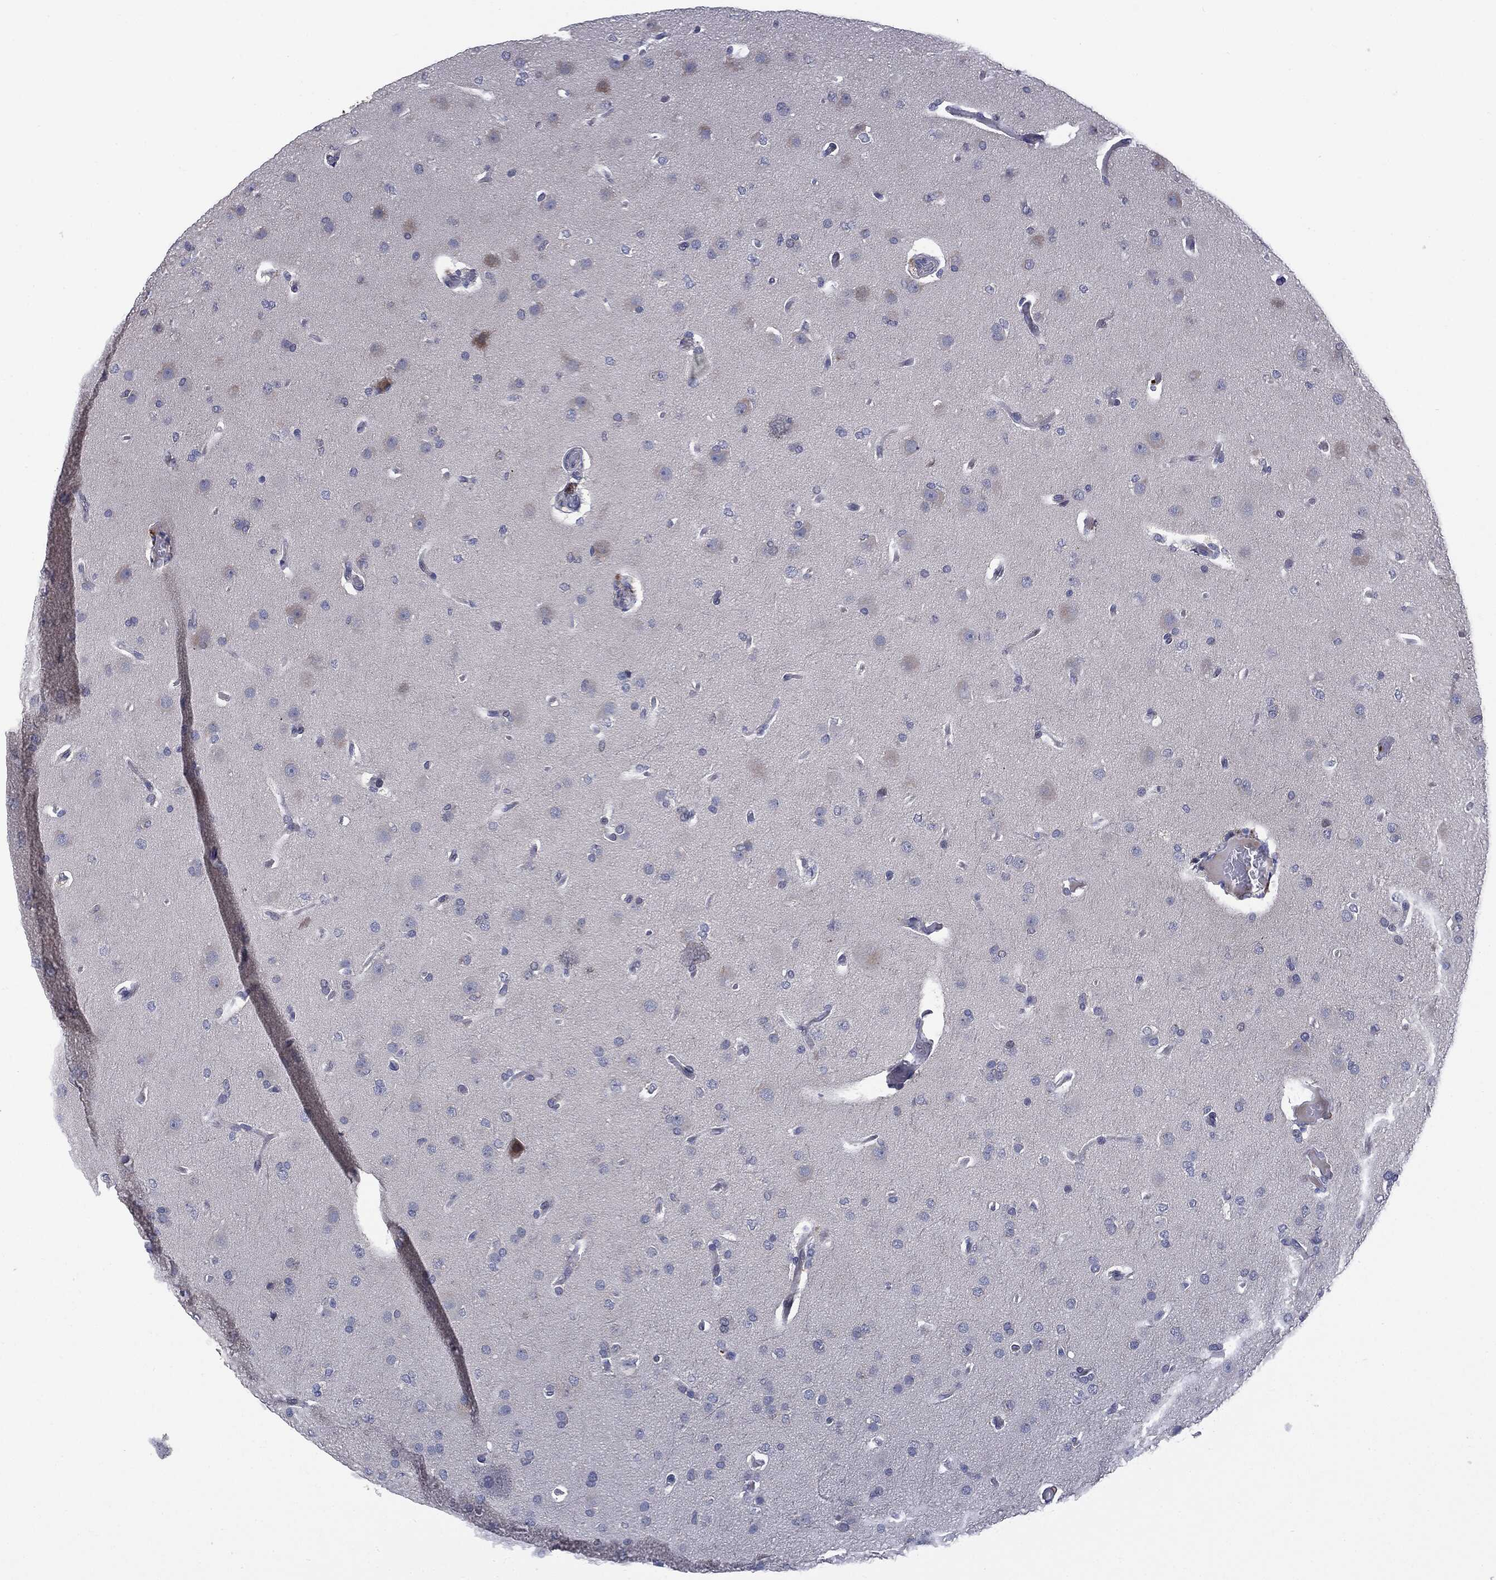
{"staining": {"intensity": "negative", "quantity": "none", "location": "none"}, "tissue": "glioma", "cell_type": "Tumor cells", "image_type": "cancer", "snomed": [{"axis": "morphology", "description": "Glioma, malignant, Low grade"}, {"axis": "topography", "description": "Brain"}], "caption": "An immunohistochemistry (IHC) micrograph of low-grade glioma (malignant) is shown. There is no staining in tumor cells of low-grade glioma (malignant). Brightfield microscopy of immunohistochemistry stained with DAB (3,3'-diaminobenzidine) (brown) and hematoxylin (blue), captured at high magnification.", "gene": "KRT5", "patient": {"sex": "male", "age": 41}}